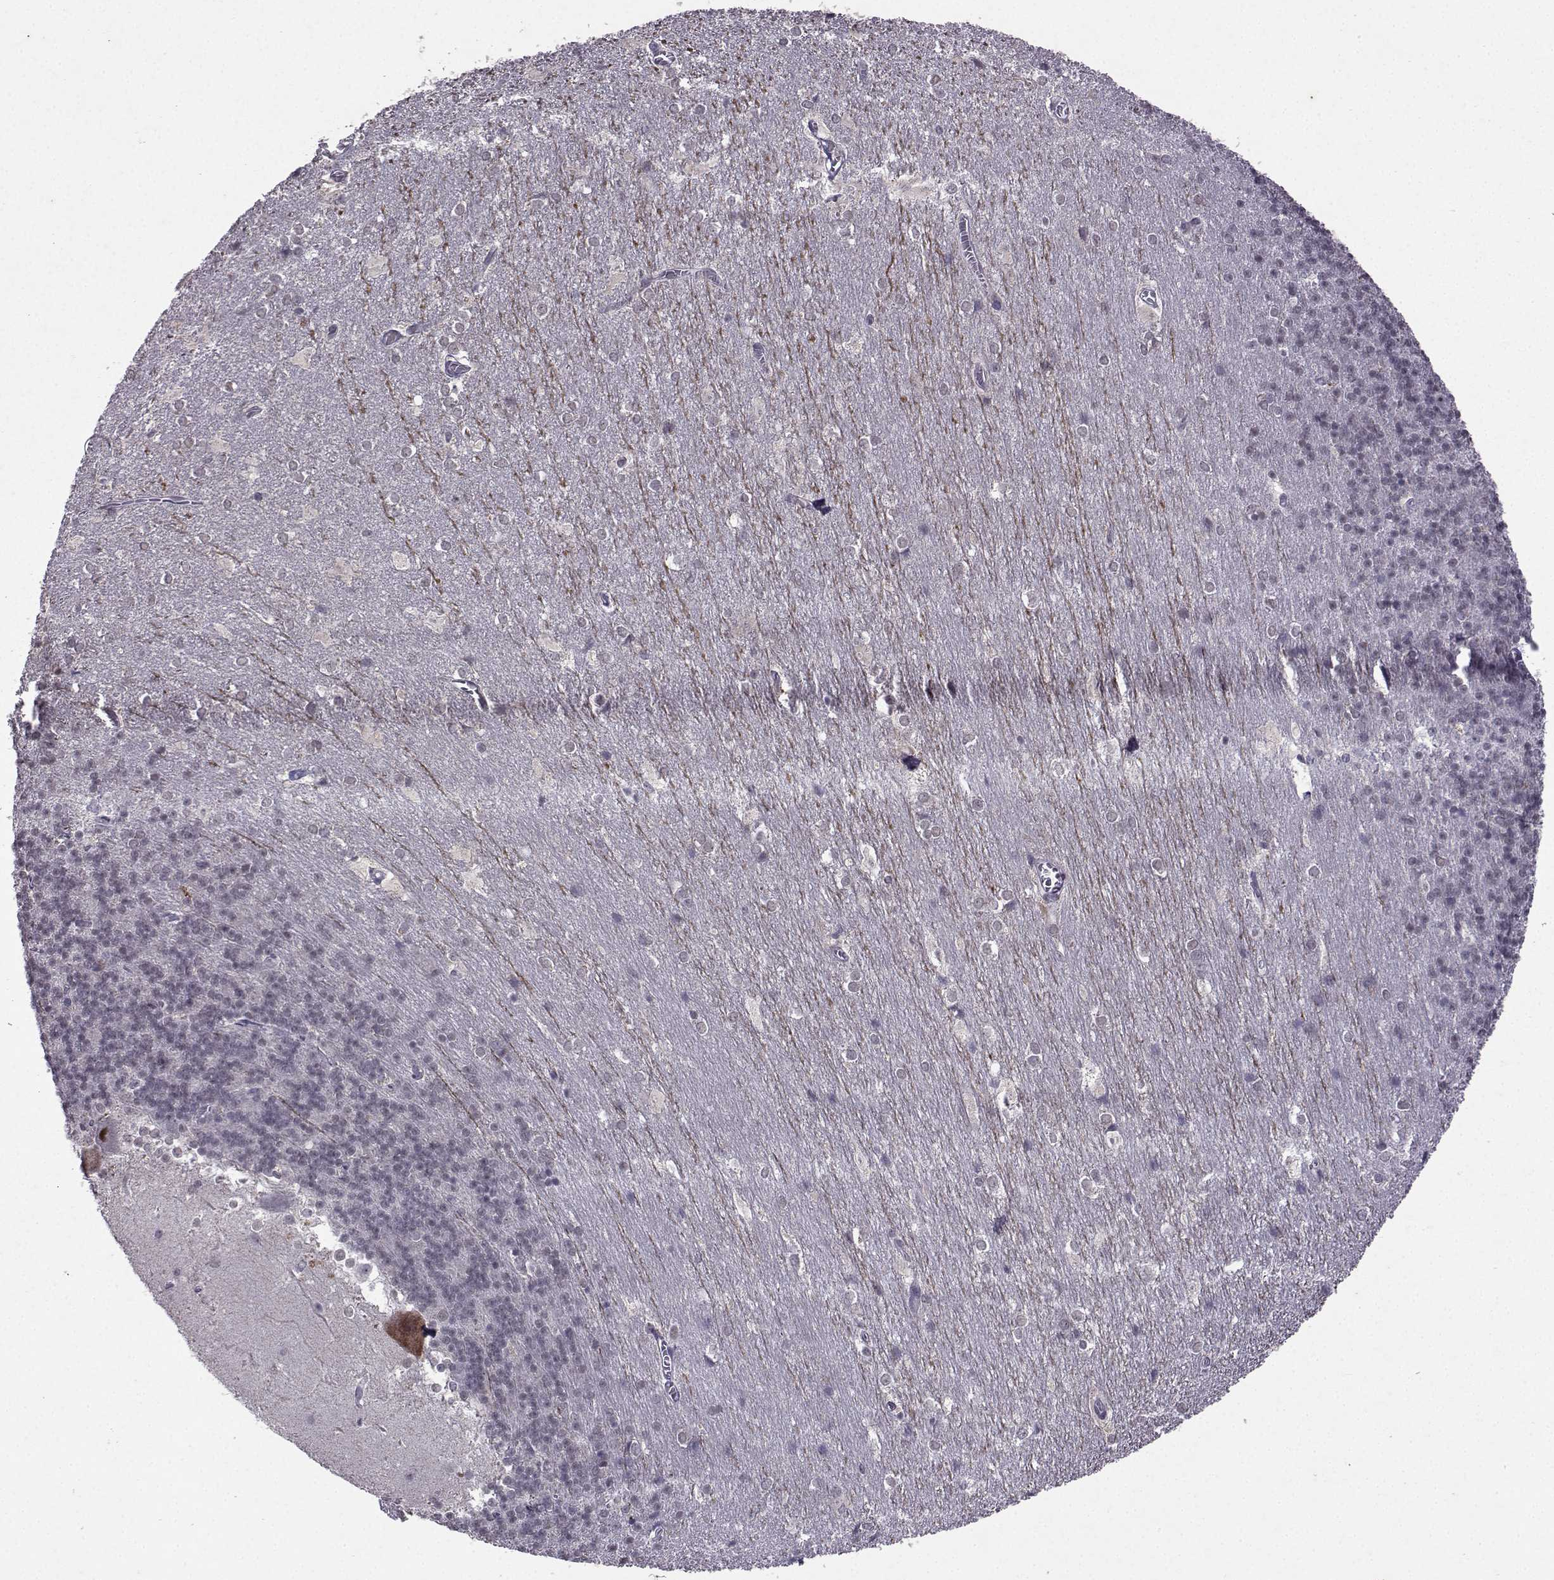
{"staining": {"intensity": "negative", "quantity": "none", "location": "none"}, "tissue": "cerebellum", "cell_type": "Cells in granular layer", "image_type": "normal", "snomed": [{"axis": "morphology", "description": "Normal tissue, NOS"}, {"axis": "topography", "description": "Cerebellum"}], "caption": "The IHC micrograph has no significant positivity in cells in granular layer of cerebellum. (Immunohistochemistry, brightfield microscopy, high magnification).", "gene": "CCL28", "patient": {"sex": "female", "age": 19}}